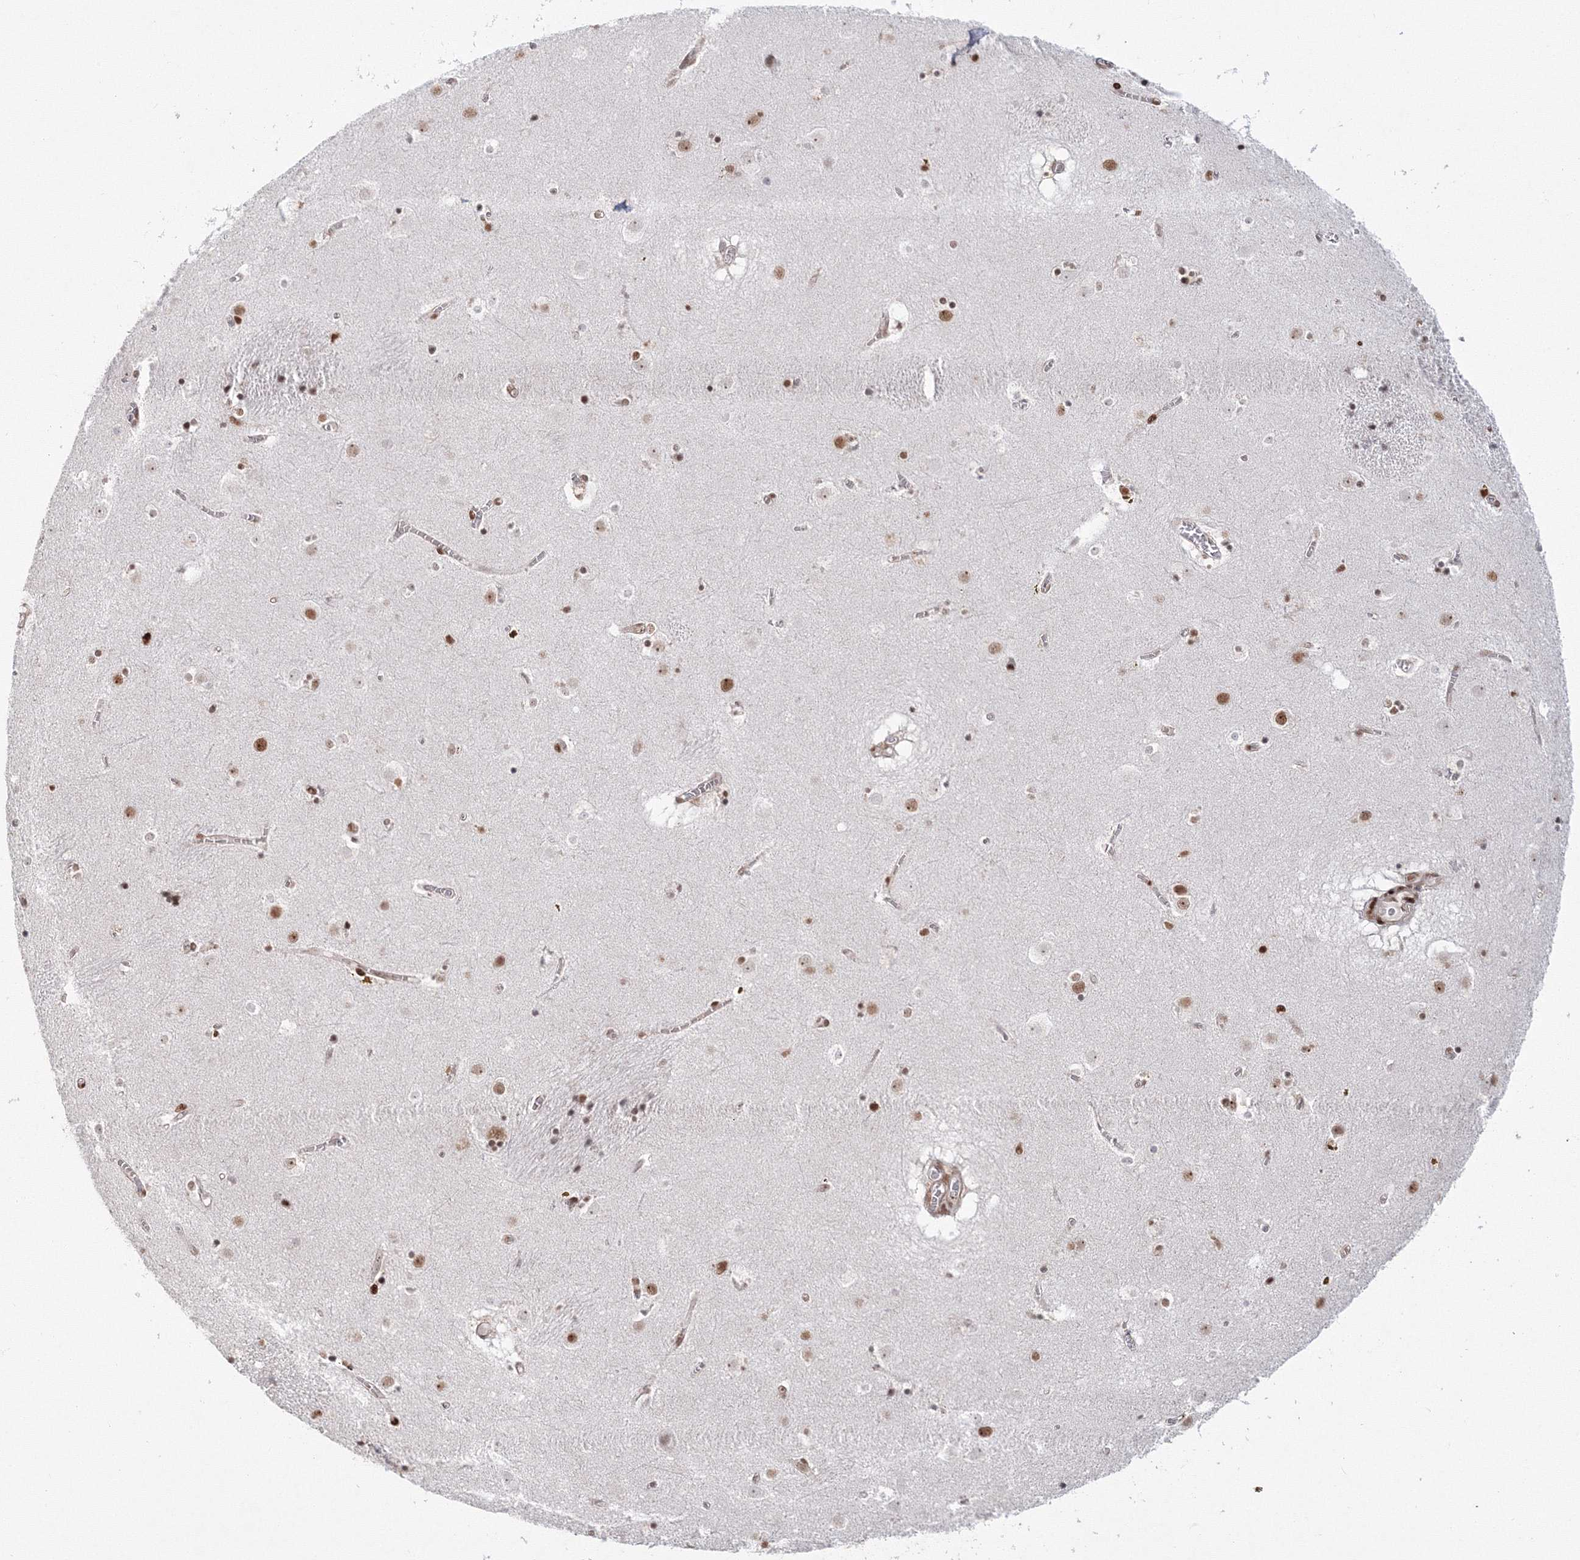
{"staining": {"intensity": "moderate", "quantity": "<25%", "location": "nuclear"}, "tissue": "caudate", "cell_type": "Glial cells", "image_type": "normal", "snomed": [{"axis": "morphology", "description": "Normal tissue, NOS"}, {"axis": "topography", "description": "Lateral ventricle wall"}], "caption": "The immunohistochemical stain labels moderate nuclear positivity in glial cells of unremarkable caudate. (Stains: DAB (3,3'-diaminobenzidine) in brown, nuclei in blue, Microscopy: brightfield microscopy at high magnification).", "gene": "LIG1", "patient": {"sex": "male", "age": 70}}